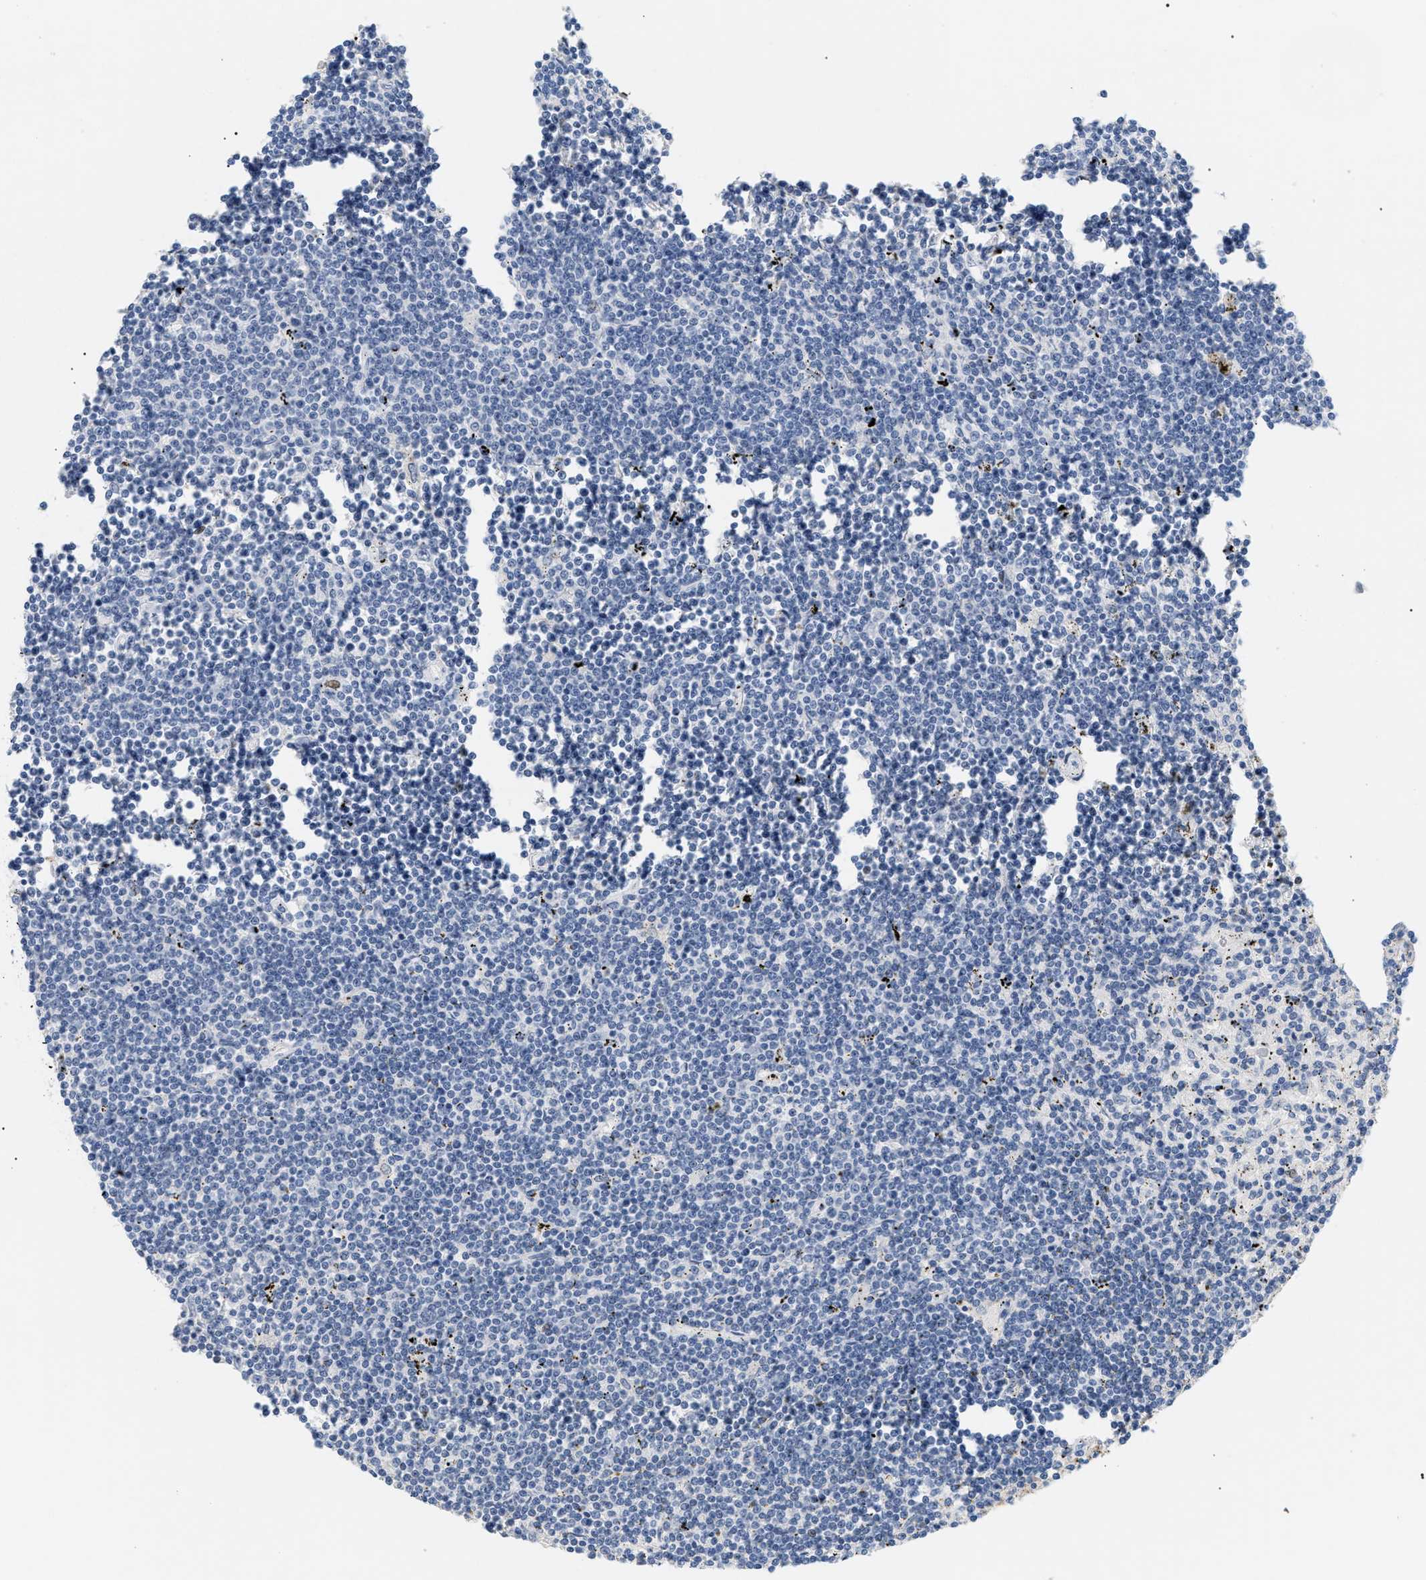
{"staining": {"intensity": "negative", "quantity": "none", "location": "none"}, "tissue": "lymphoma", "cell_type": "Tumor cells", "image_type": "cancer", "snomed": [{"axis": "morphology", "description": "Malignant lymphoma, non-Hodgkin's type, Low grade"}, {"axis": "topography", "description": "Spleen"}], "caption": "IHC histopathology image of neoplastic tissue: human low-grade malignant lymphoma, non-Hodgkin's type stained with DAB demonstrates no significant protein expression in tumor cells.", "gene": "CFH", "patient": {"sex": "male", "age": 76}}